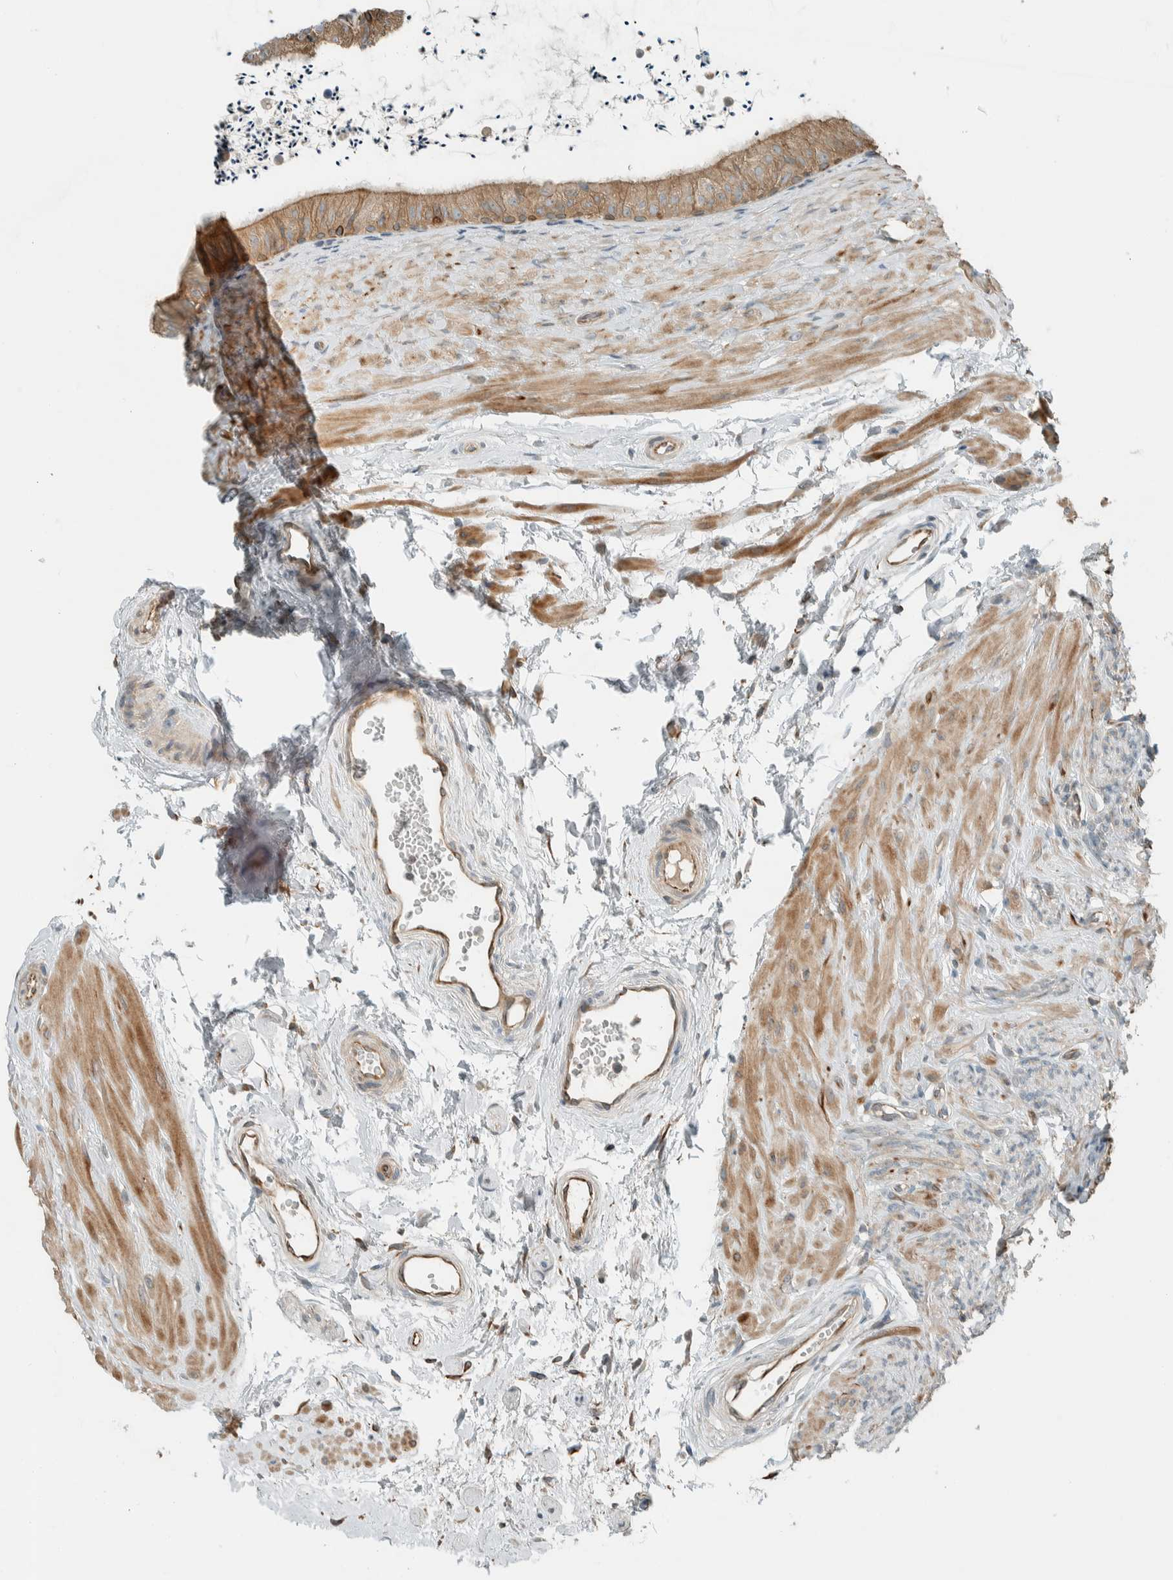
{"staining": {"intensity": "moderate", "quantity": "<25%", "location": "cytoplasmic/membranous"}, "tissue": "epididymis", "cell_type": "Glandular cells", "image_type": "normal", "snomed": [{"axis": "morphology", "description": "Normal tissue, NOS"}, {"axis": "topography", "description": "Epididymis"}], "caption": "Moderate cytoplasmic/membranous positivity for a protein is appreciated in about <25% of glandular cells of benign epididymis using IHC.", "gene": "SEL1L", "patient": {"sex": "male", "age": 56}}